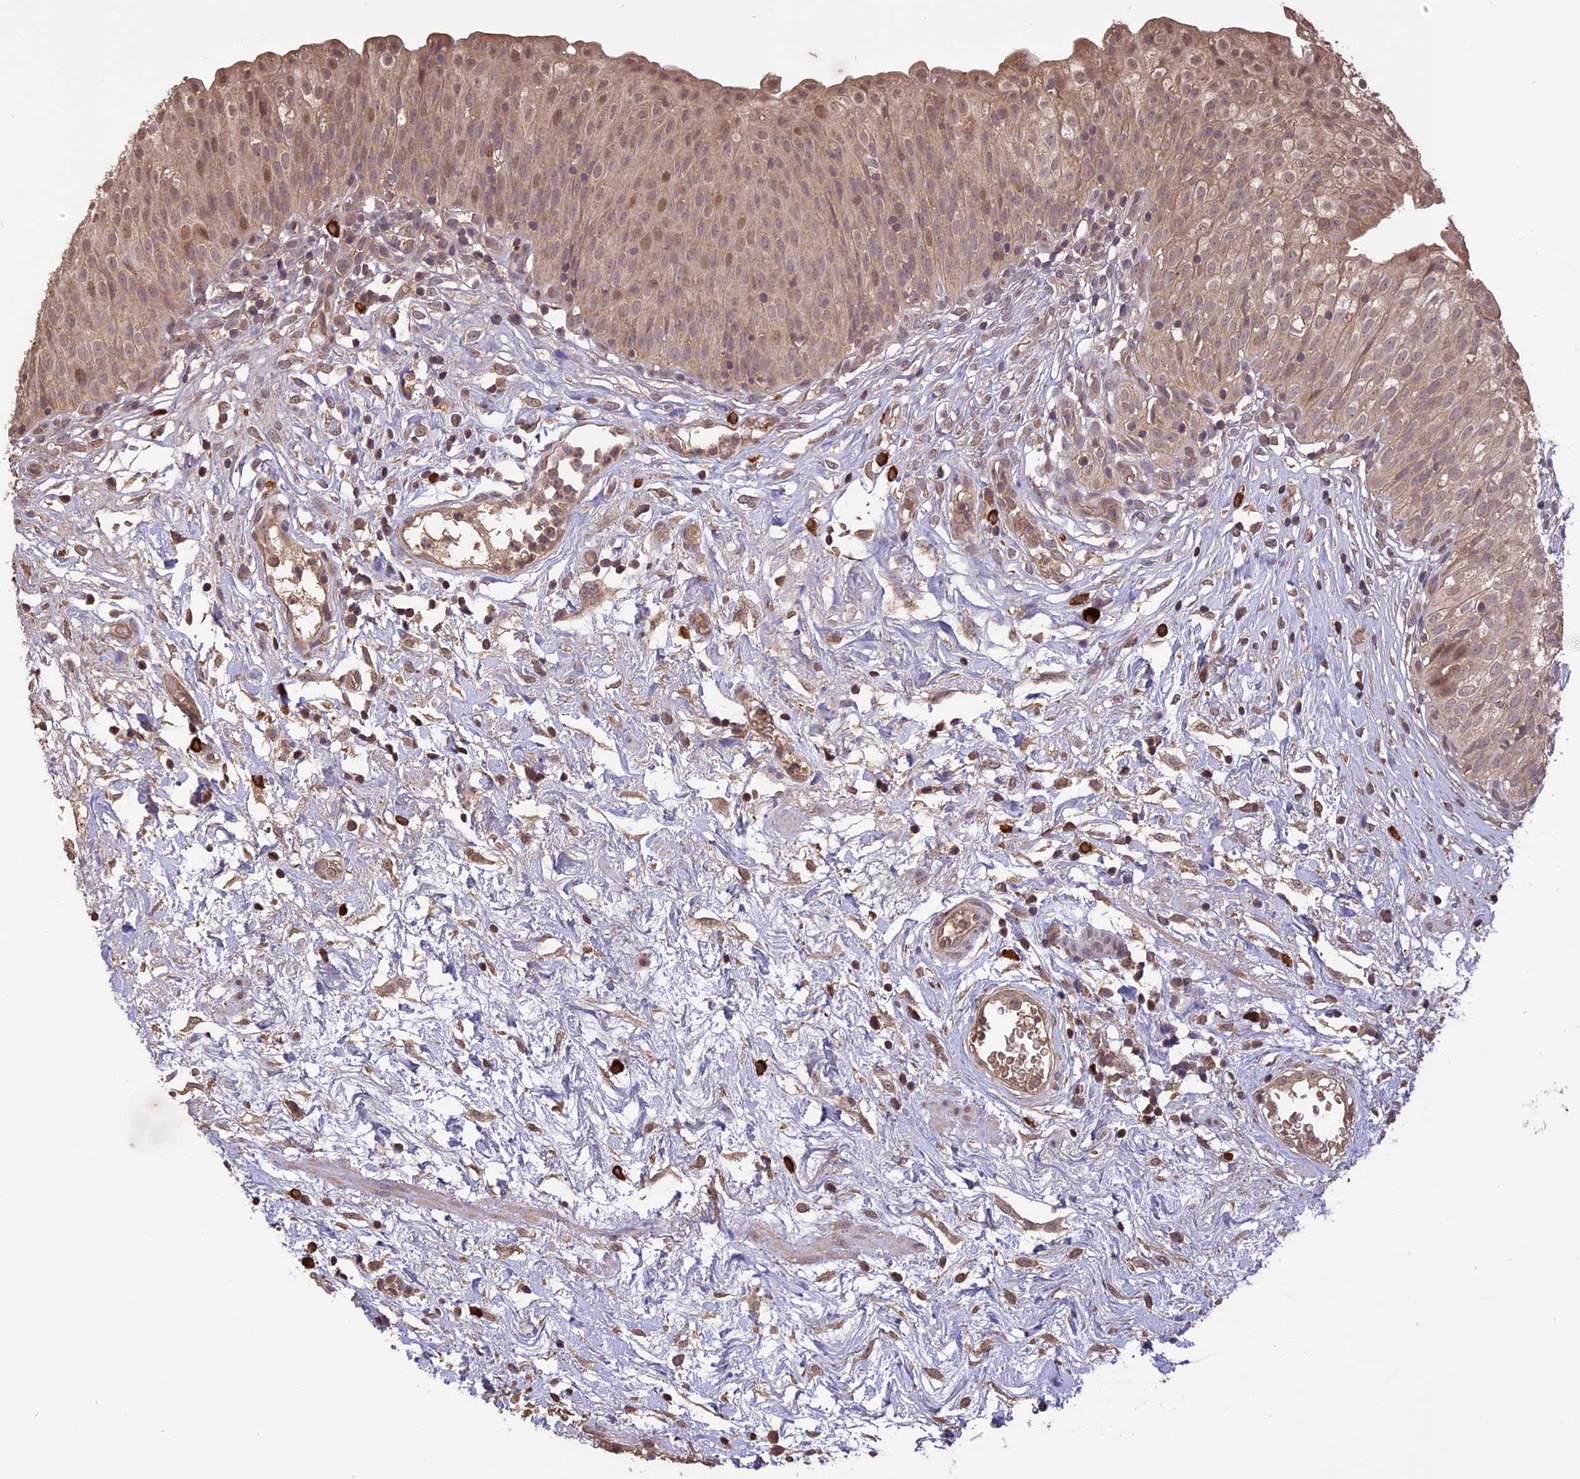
{"staining": {"intensity": "weak", "quantity": ">75%", "location": "cytoplasmic/membranous,nuclear"}, "tissue": "urinary bladder", "cell_type": "Urothelial cells", "image_type": "normal", "snomed": [{"axis": "morphology", "description": "Normal tissue, NOS"}, {"axis": "topography", "description": "Urinary bladder"}], "caption": "Human urinary bladder stained with a protein marker demonstrates weak staining in urothelial cells.", "gene": "TIGD7", "patient": {"sex": "male", "age": 55}}